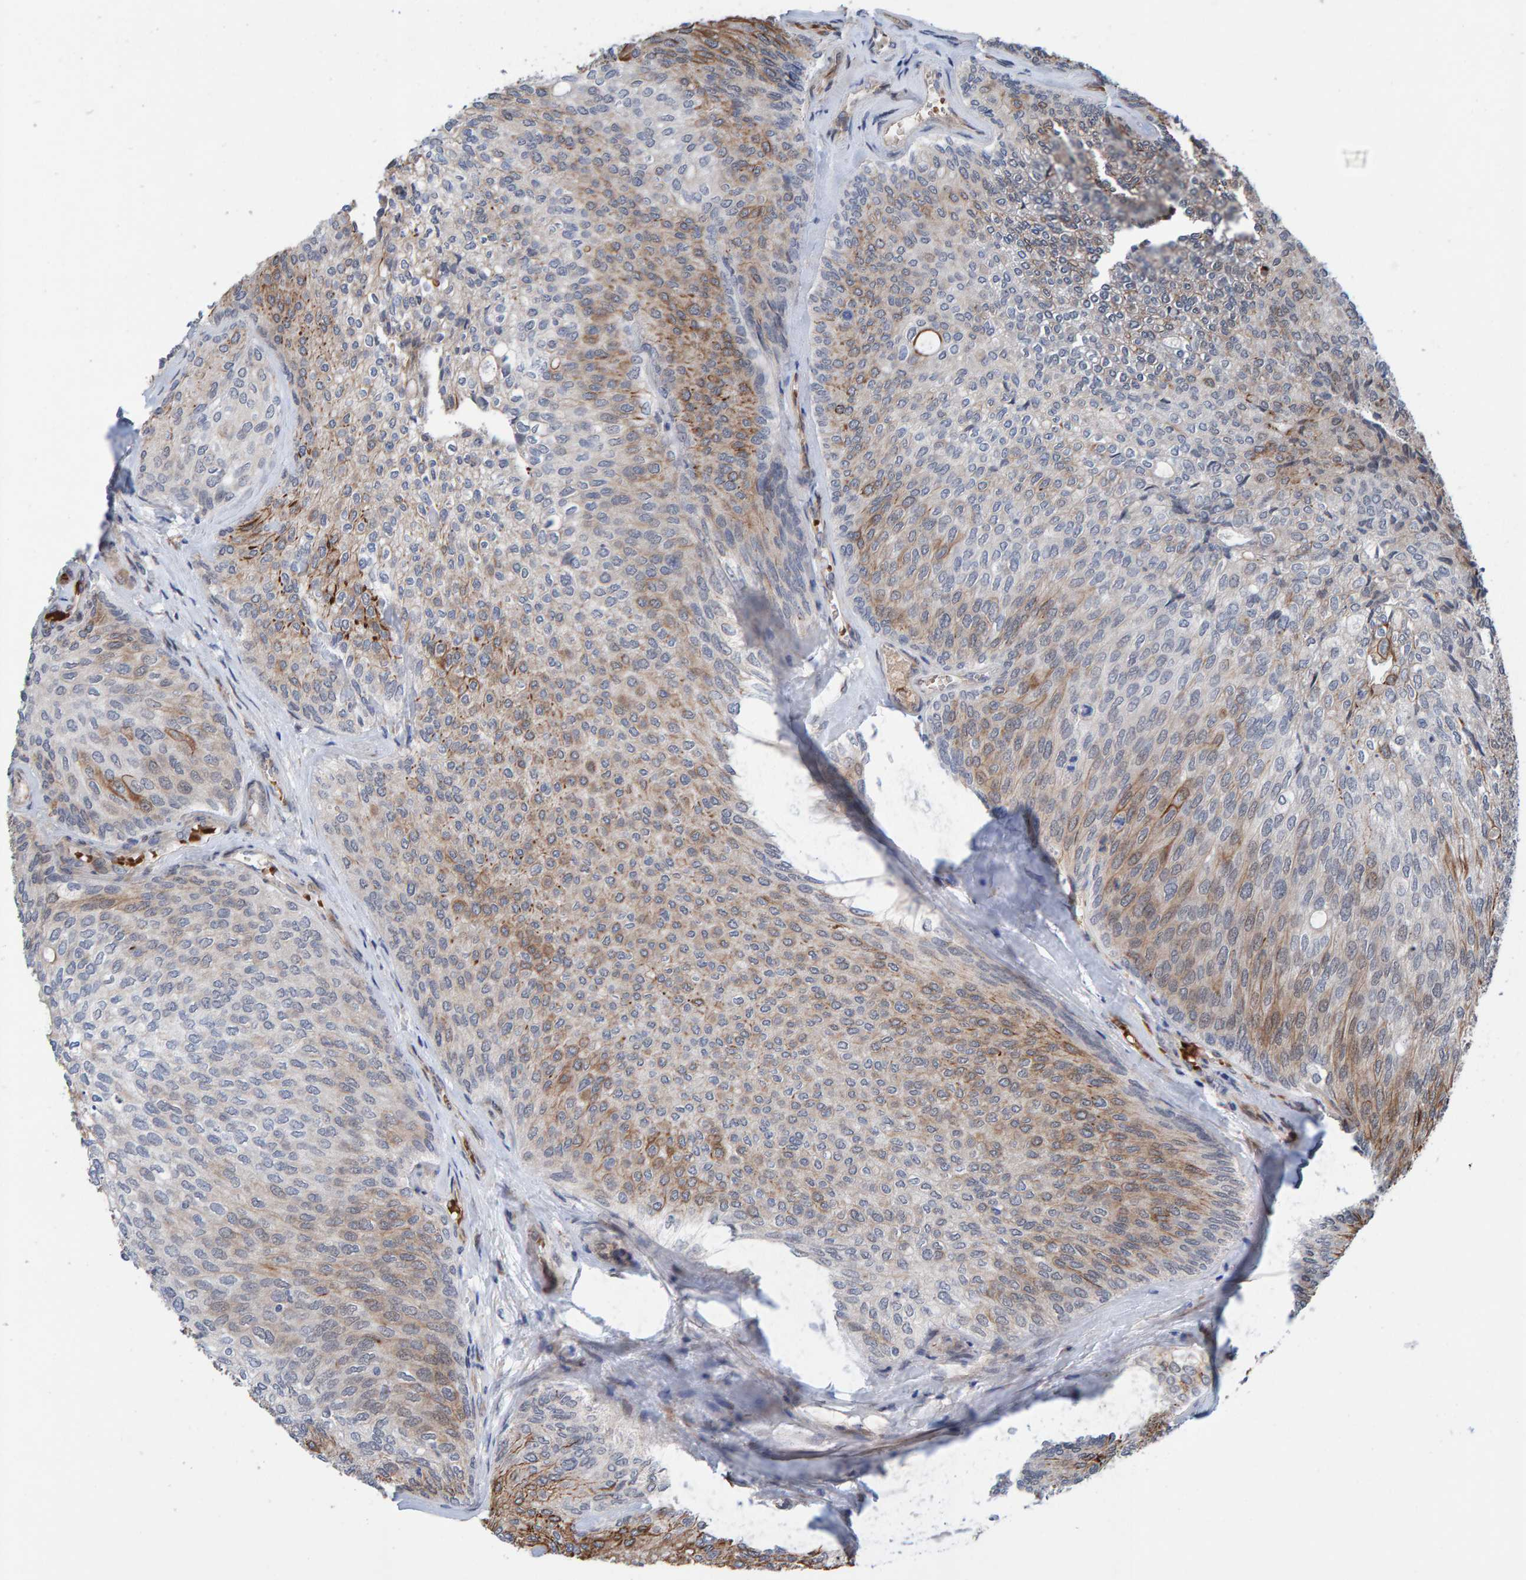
{"staining": {"intensity": "moderate", "quantity": "25%-75%", "location": "cytoplasmic/membranous"}, "tissue": "urothelial cancer", "cell_type": "Tumor cells", "image_type": "cancer", "snomed": [{"axis": "morphology", "description": "Urothelial carcinoma, Low grade"}, {"axis": "topography", "description": "Urinary bladder"}], "caption": "A medium amount of moderate cytoplasmic/membranous expression is identified in about 25%-75% of tumor cells in urothelial carcinoma (low-grade) tissue.", "gene": "MFSD6L", "patient": {"sex": "female", "age": 79}}